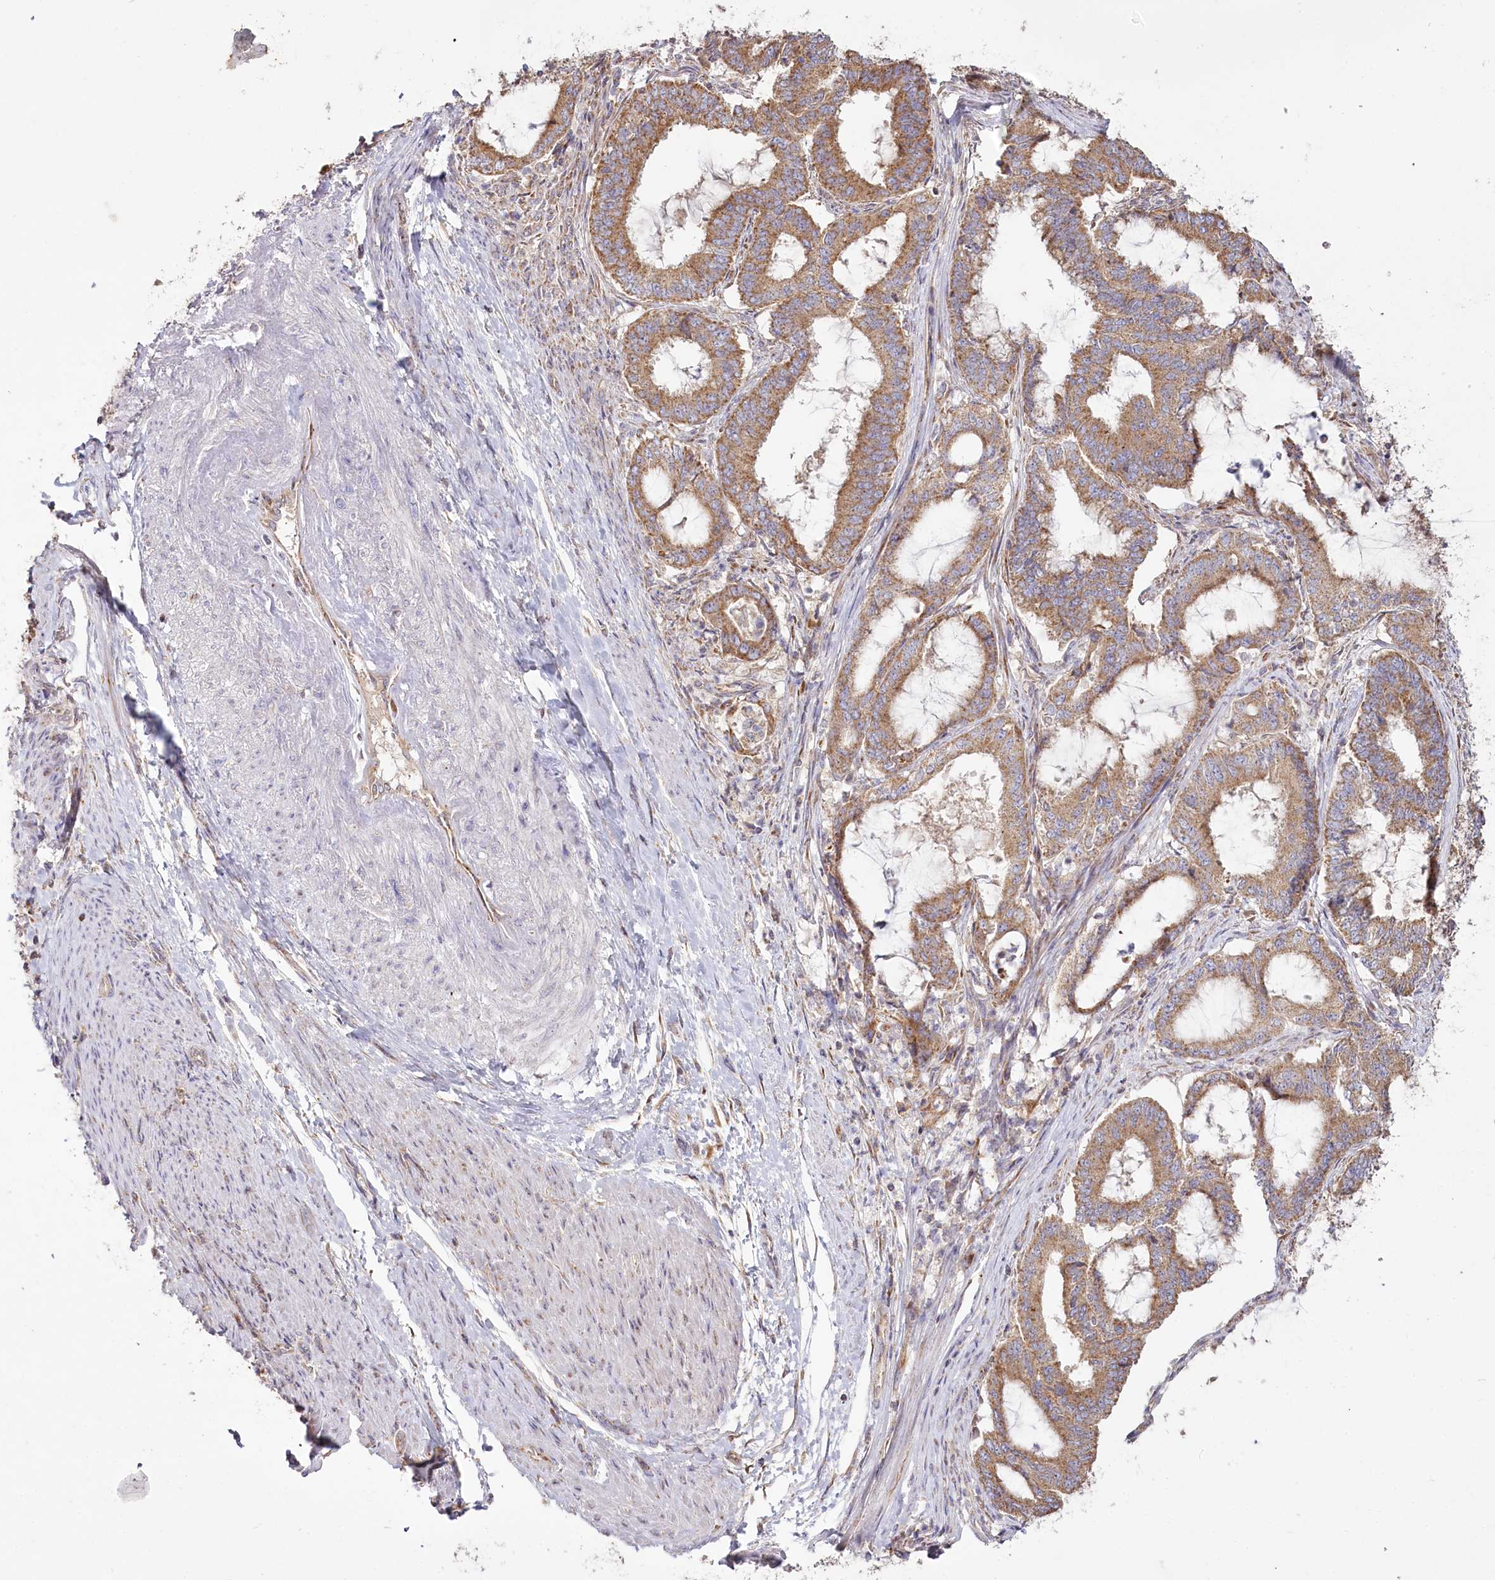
{"staining": {"intensity": "moderate", "quantity": ">75%", "location": "cytoplasmic/membranous"}, "tissue": "endometrial cancer", "cell_type": "Tumor cells", "image_type": "cancer", "snomed": [{"axis": "morphology", "description": "Adenocarcinoma, NOS"}, {"axis": "topography", "description": "Endometrium"}], "caption": "An image of endometrial cancer stained for a protein shows moderate cytoplasmic/membranous brown staining in tumor cells.", "gene": "ACOX2", "patient": {"sex": "female", "age": 51}}